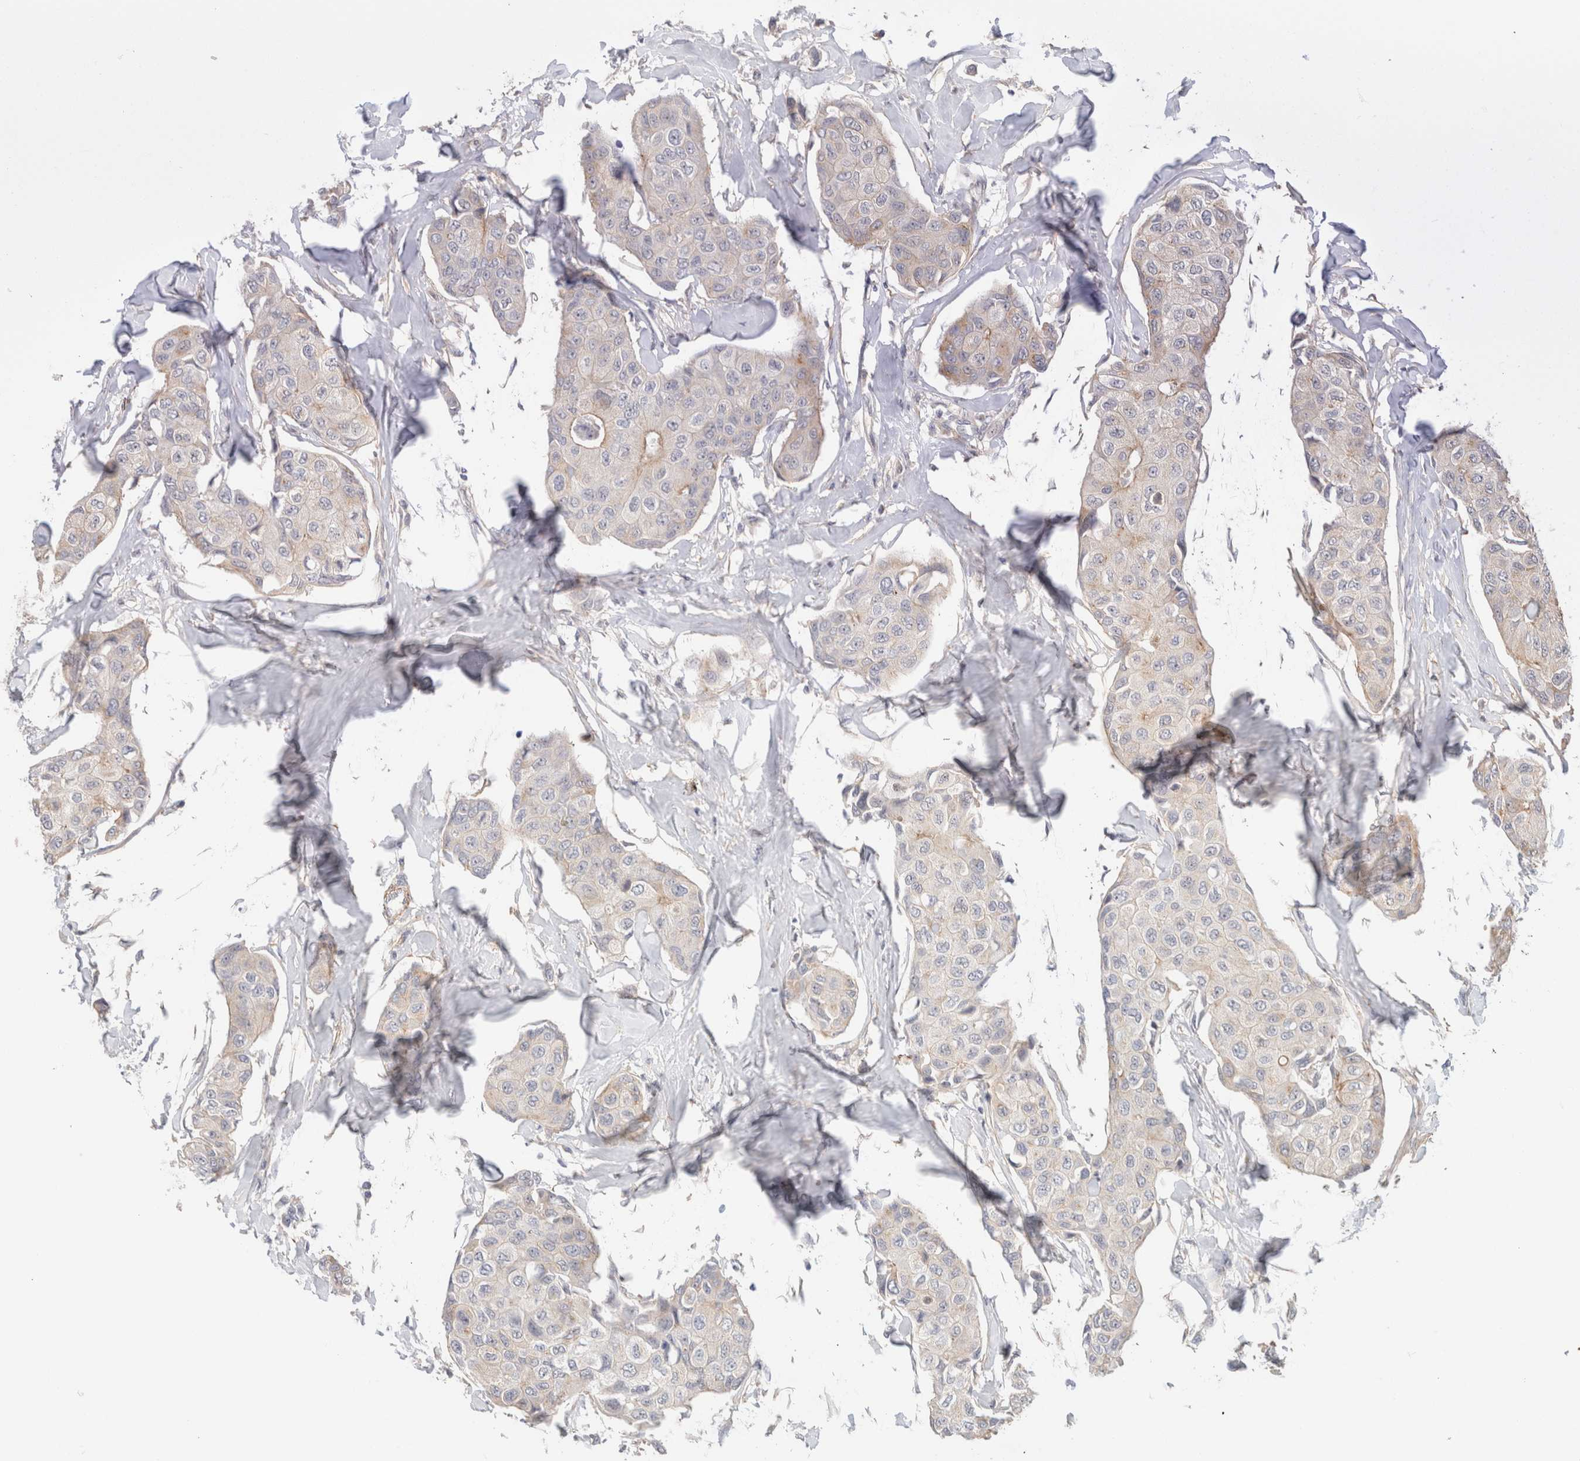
{"staining": {"intensity": "weak", "quantity": "<25%", "location": "cytoplasmic/membranous"}, "tissue": "breast cancer", "cell_type": "Tumor cells", "image_type": "cancer", "snomed": [{"axis": "morphology", "description": "Duct carcinoma"}, {"axis": "topography", "description": "Breast"}], "caption": "IHC of human breast cancer (infiltrating ductal carcinoma) shows no positivity in tumor cells. The staining was performed using DAB (3,3'-diaminobenzidine) to visualize the protein expression in brown, while the nuclei were stained in blue with hematoxylin (Magnification: 20x).", "gene": "ID3", "patient": {"sex": "female", "age": 80}}